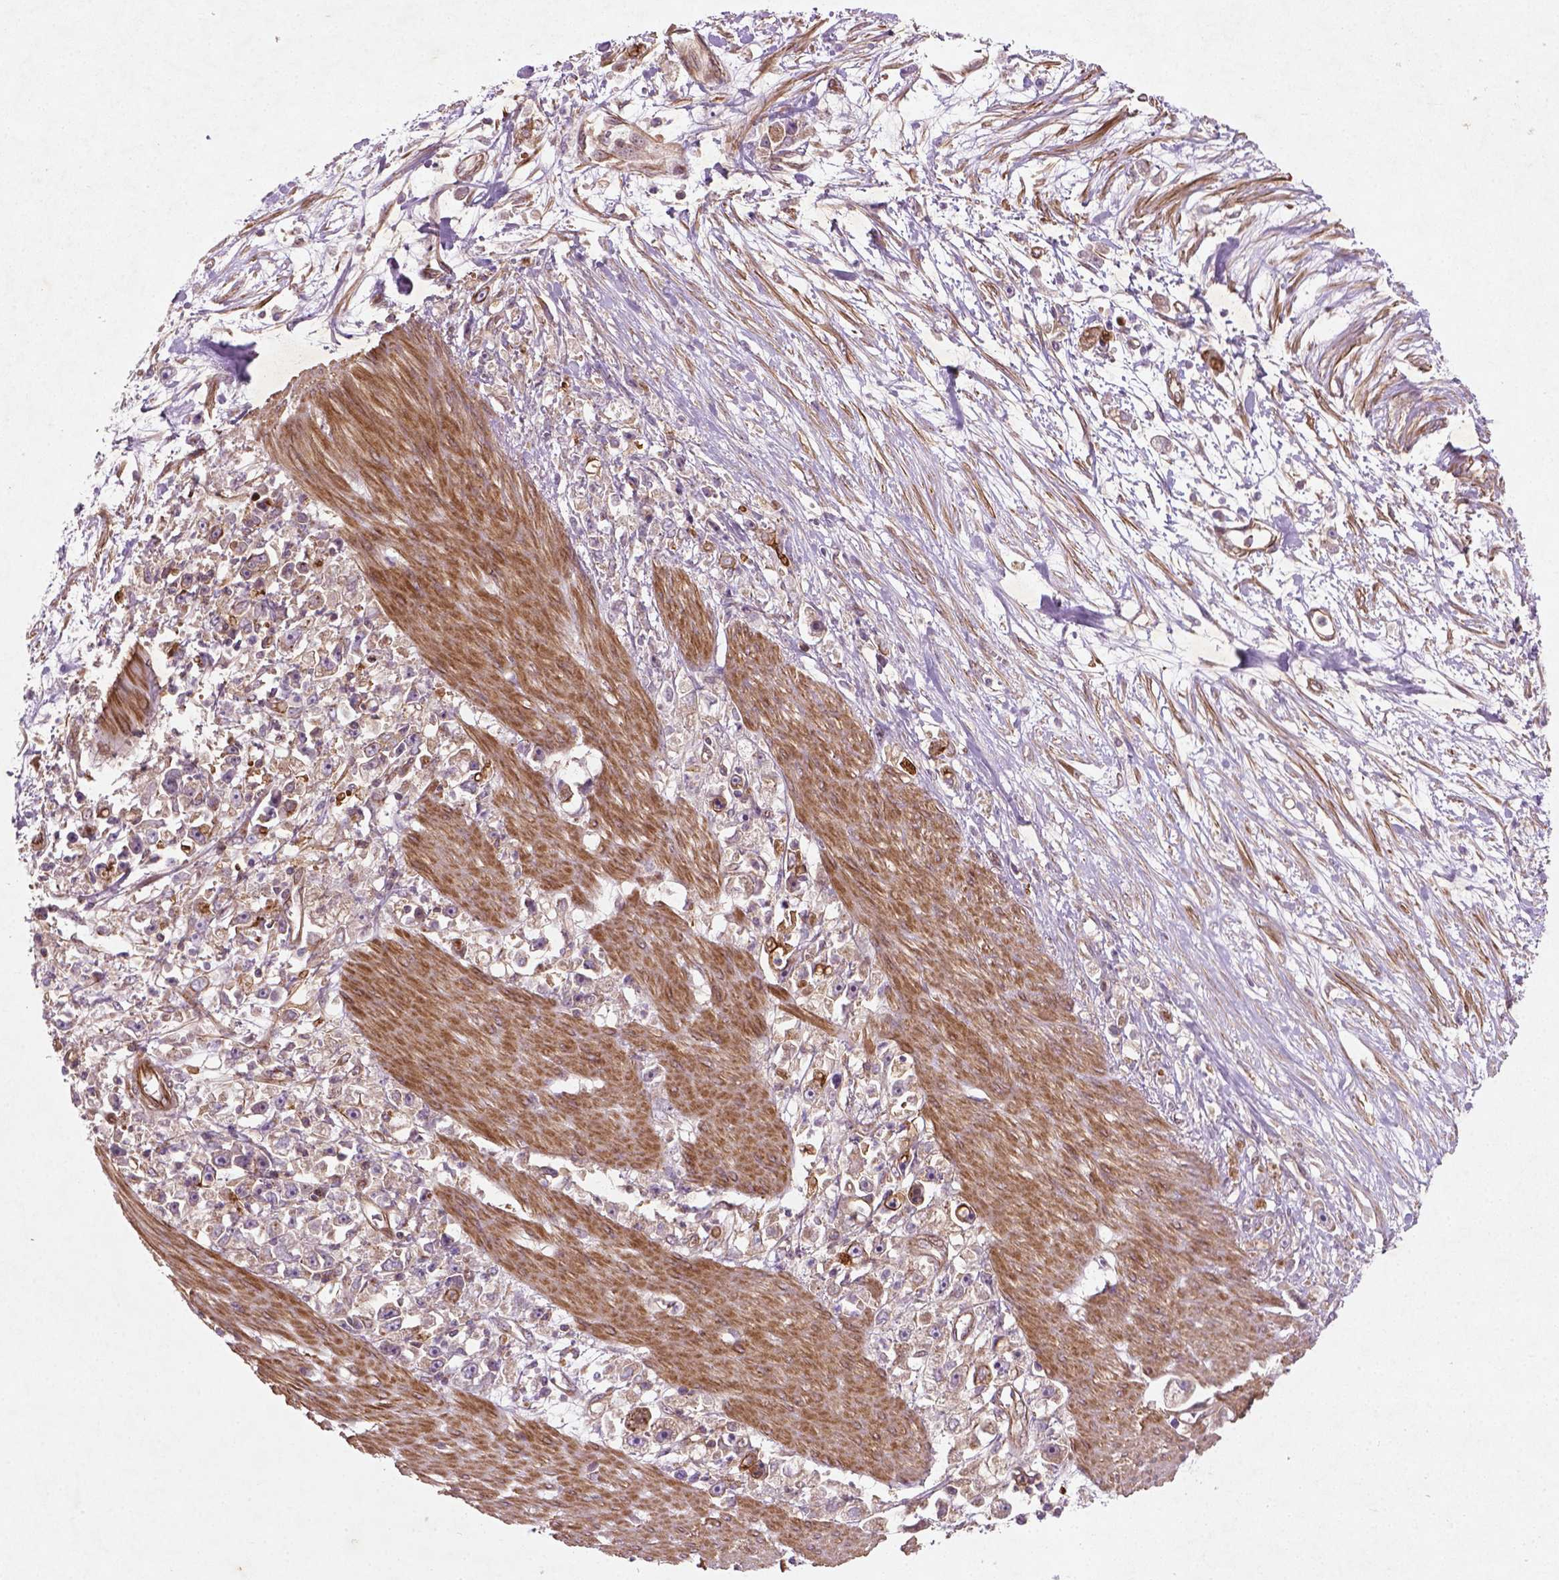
{"staining": {"intensity": "negative", "quantity": "none", "location": "none"}, "tissue": "stomach cancer", "cell_type": "Tumor cells", "image_type": "cancer", "snomed": [{"axis": "morphology", "description": "Adenocarcinoma, NOS"}, {"axis": "topography", "description": "Stomach"}], "caption": "IHC histopathology image of human stomach adenocarcinoma stained for a protein (brown), which reveals no positivity in tumor cells.", "gene": "TCHP", "patient": {"sex": "female", "age": 59}}